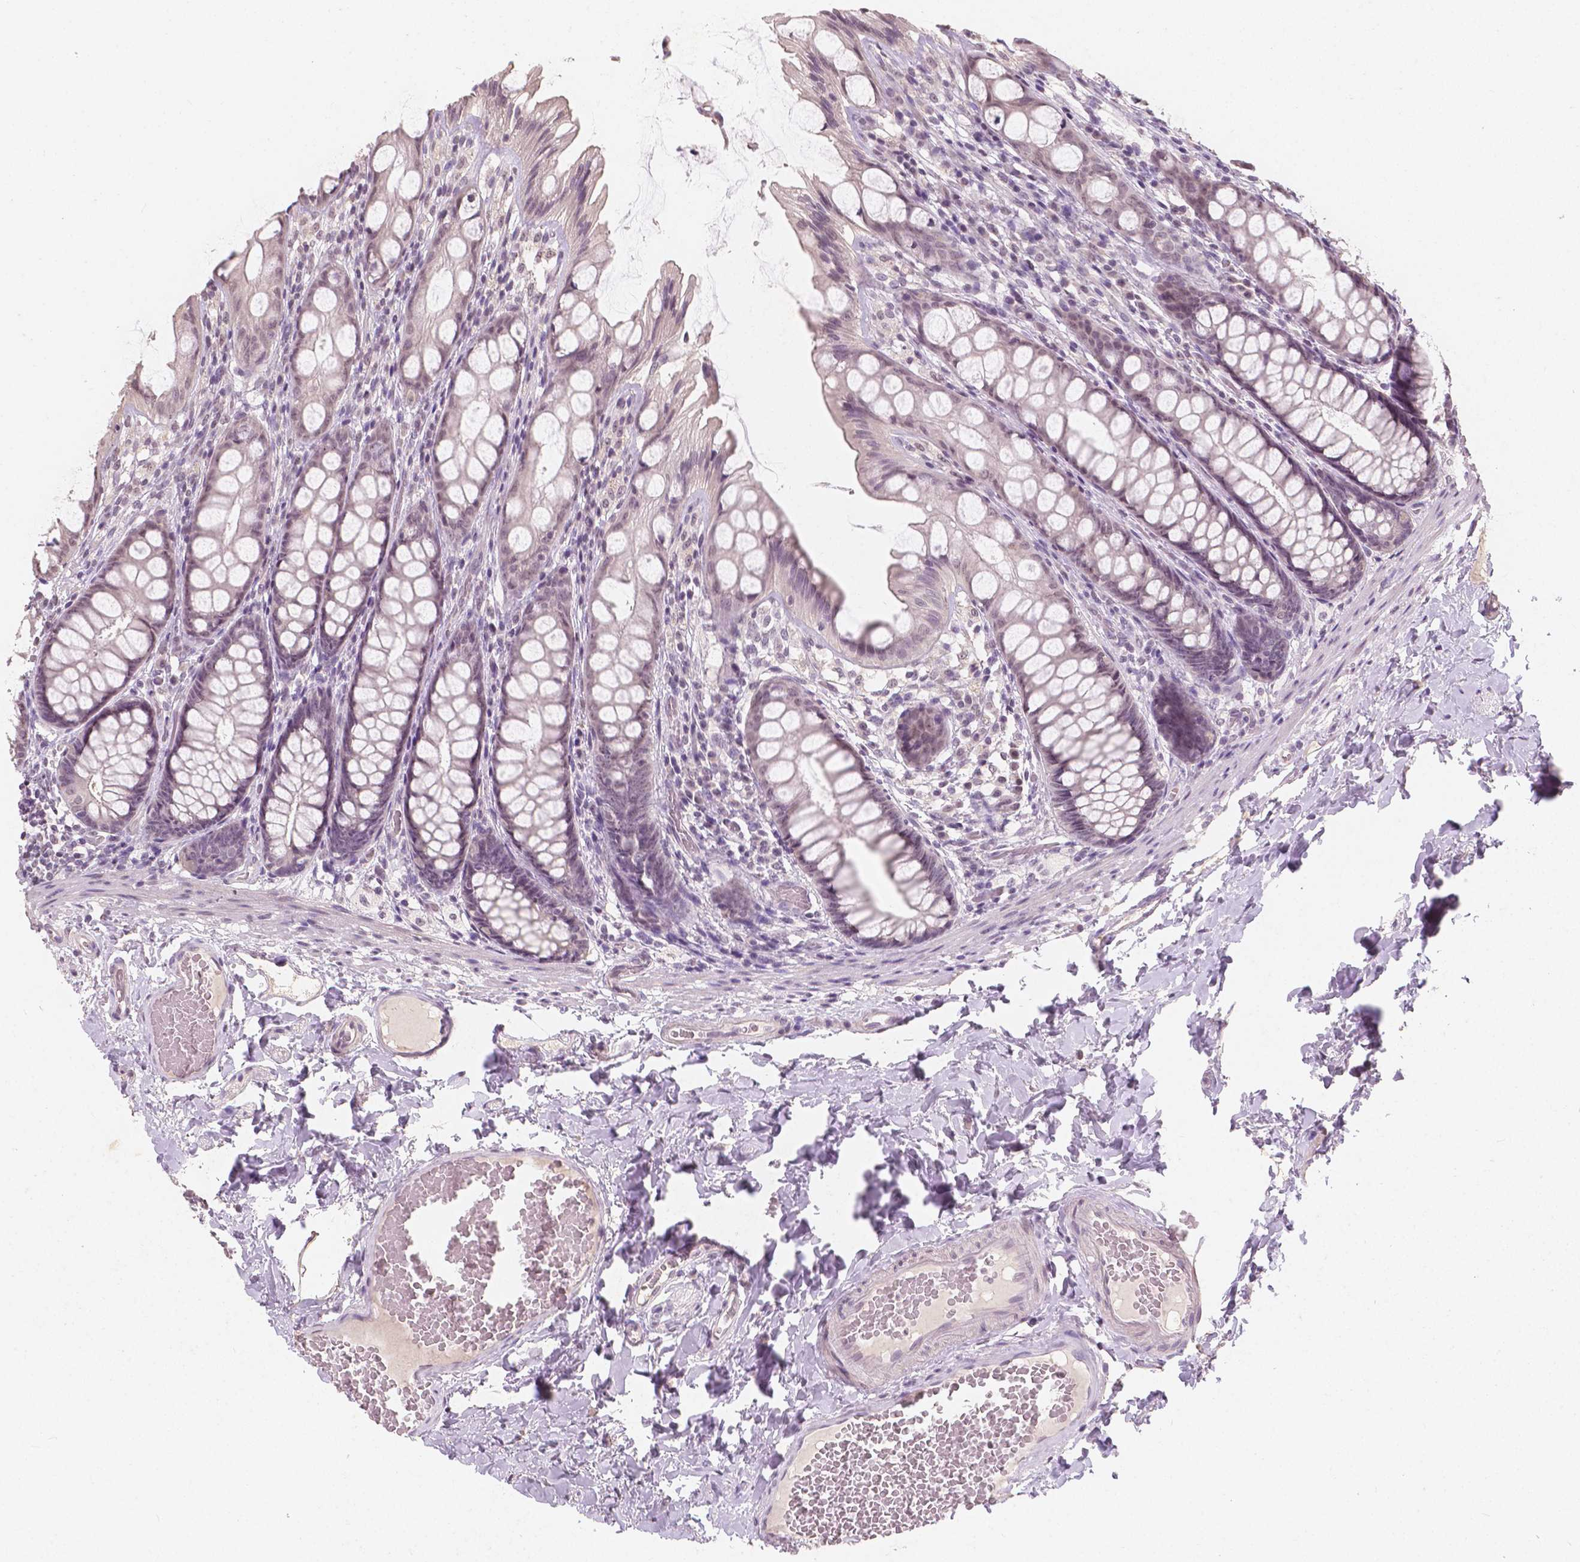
{"staining": {"intensity": "negative", "quantity": "none", "location": "none"}, "tissue": "colon", "cell_type": "Endothelial cells", "image_type": "normal", "snomed": [{"axis": "morphology", "description": "Normal tissue, NOS"}, {"axis": "topography", "description": "Colon"}], "caption": "Immunohistochemical staining of benign colon exhibits no significant expression in endothelial cells. Brightfield microscopy of IHC stained with DAB (brown) and hematoxylin (blue), captured at high magnification.", "gene": "NOLC1", "patient": {"sex": "male", "age": 47}}